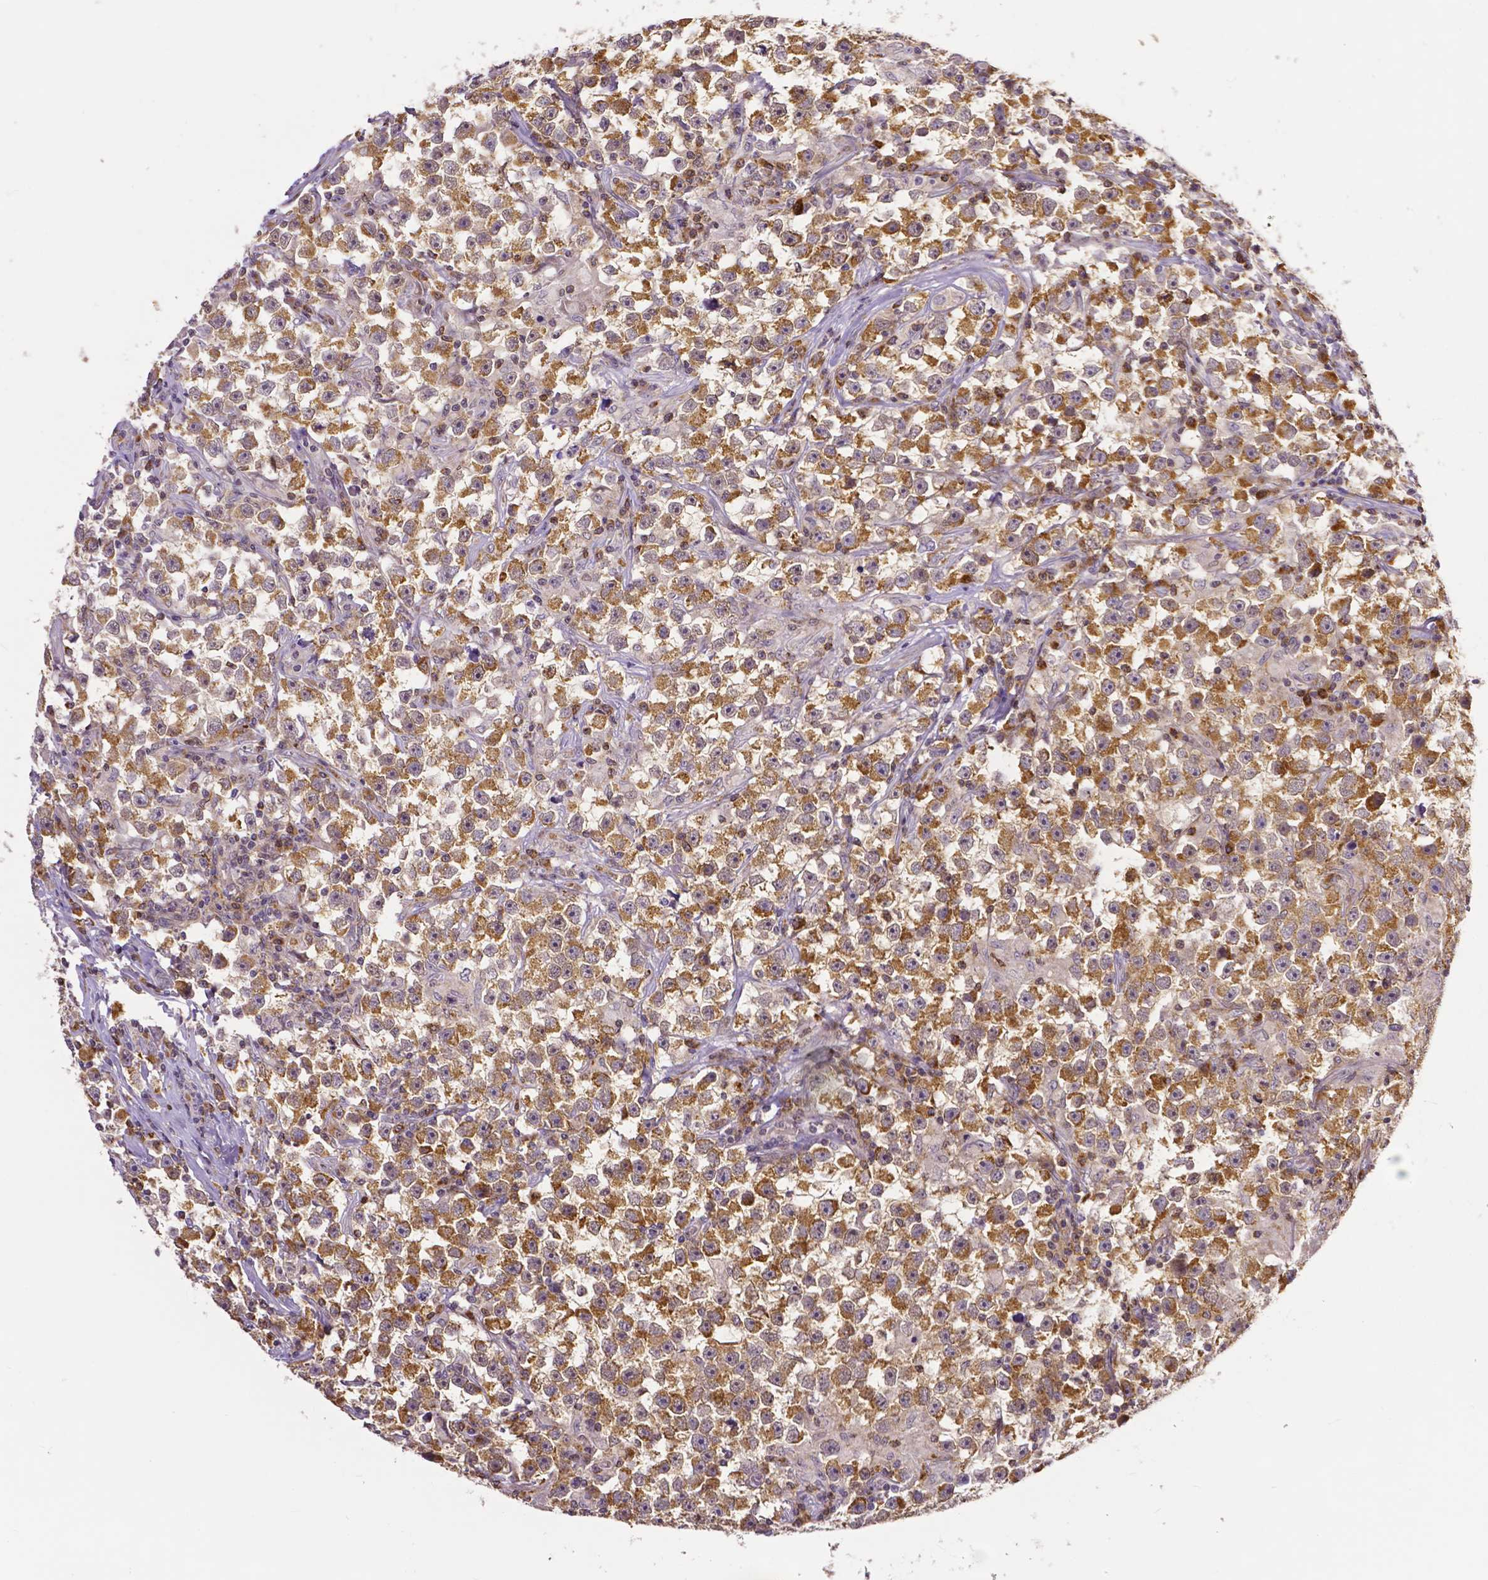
{"staining": {"intensity": "moderate", "quantity": ">75%", "location": "cytoplasmic/membranous"}, "tissue": "testis cancer", "cell_type": "Tumor cells", "image_type": "cancer", "snomed": [{"axis": "morphology", "description": "Seminoma, NOS"}, {"axis": "topography", "description": "Testis"}], "caption": "A photomicrograph of testis cancer (seminoma) stained for a protein displays moderate cytoplasmic/membranous brown staining in tumor cells. (brown staining indicates protein expression, while blue staining denotes nuclei).", "gene": "MCL1", "patient": {"sex": "male", "age": 33}}